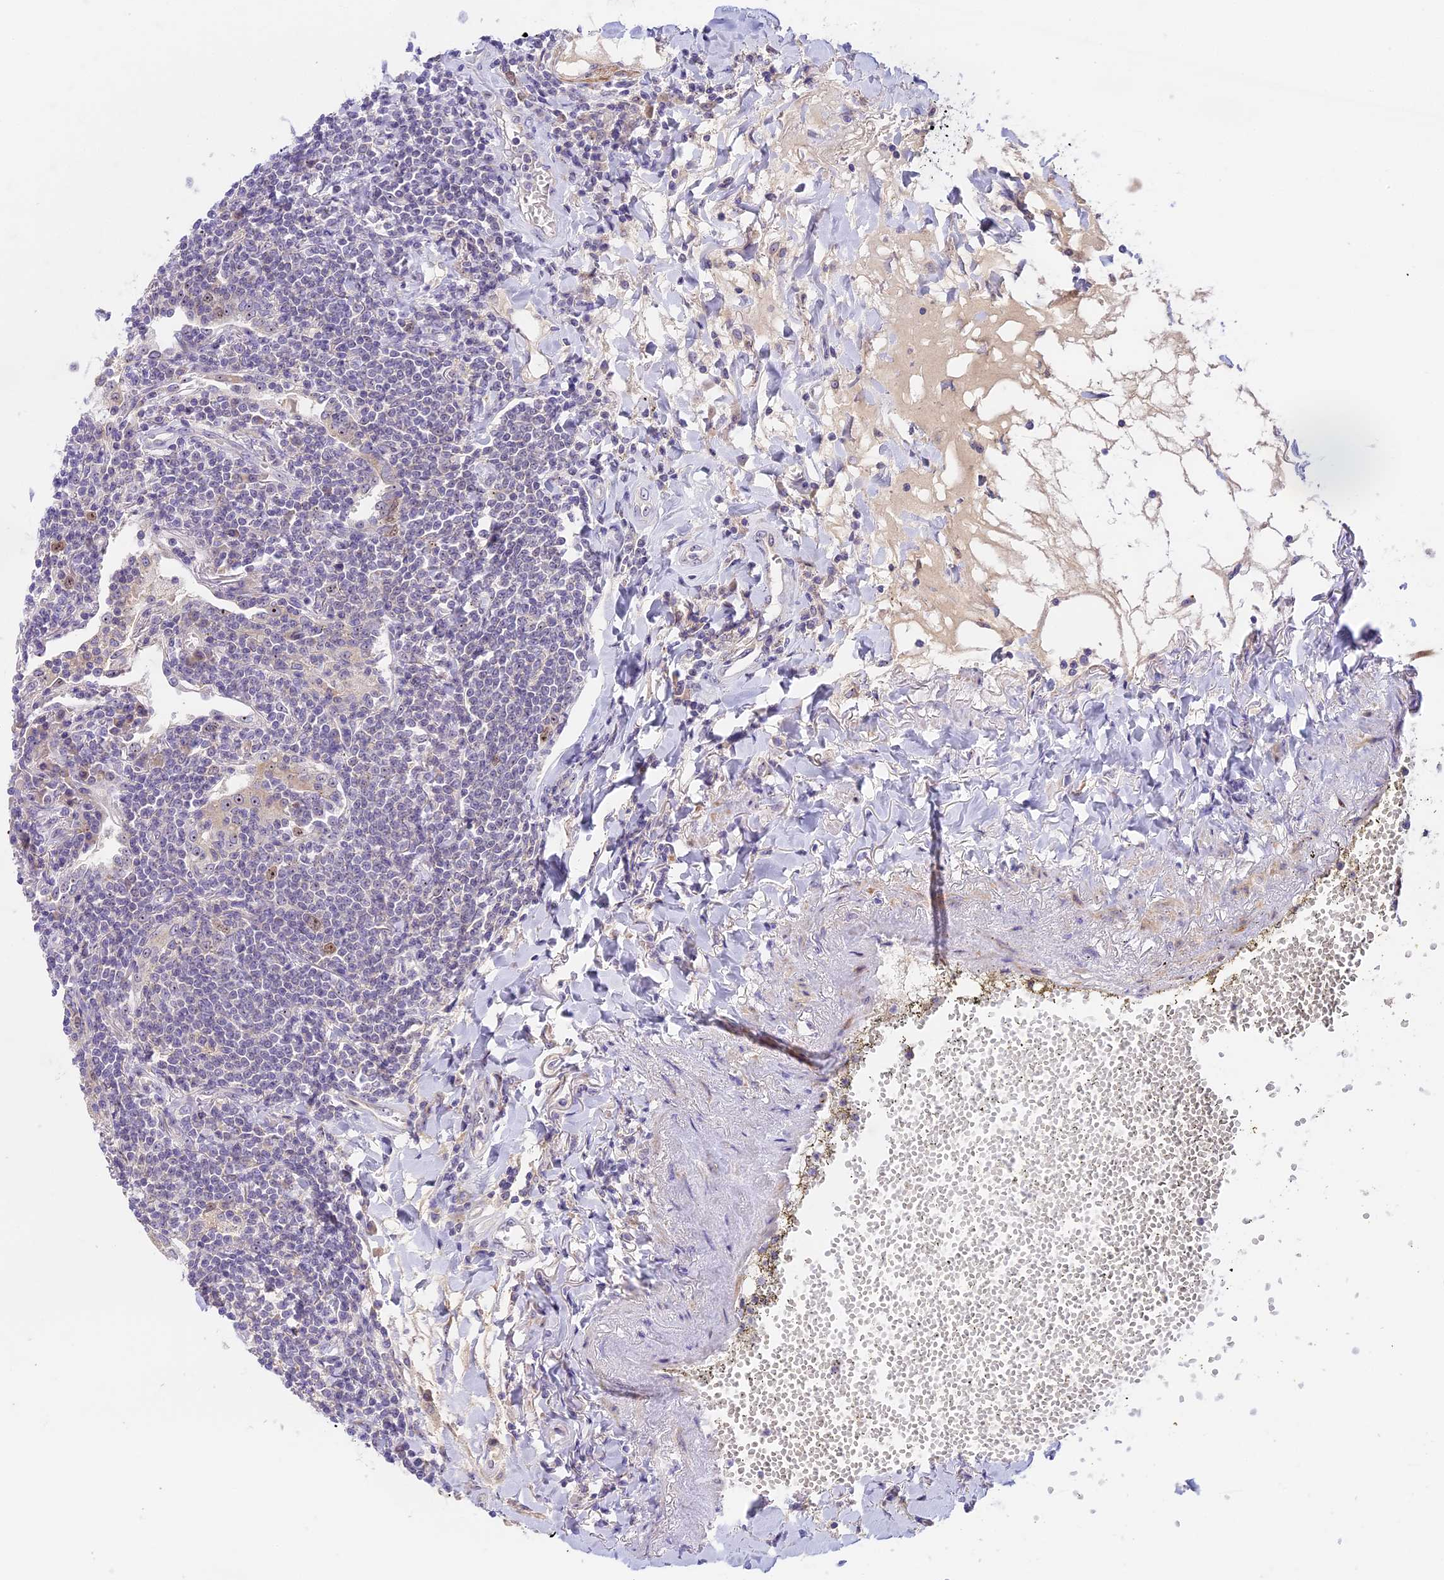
{"staining": {"intensity": "negative", "quantity": "none", "location": "none"}, "tissue": "lymphoma", "cell_type": "Tumor cells", "image_type": "cancer", "snomed": [{"axis": "morphology", "description": "Malignant lymphoma, non-Hodgkin's type, Low grade"}, {"axis": "topography", "description": "Lung"}], "caption": "DAB (3,3'-diaminobenzidine) immunohistochemical staining of human lymphoma exhibits no significant positivity in tumor cells.", "gene": "RAD51", "patient": {"sex": "female", "age": 71}}